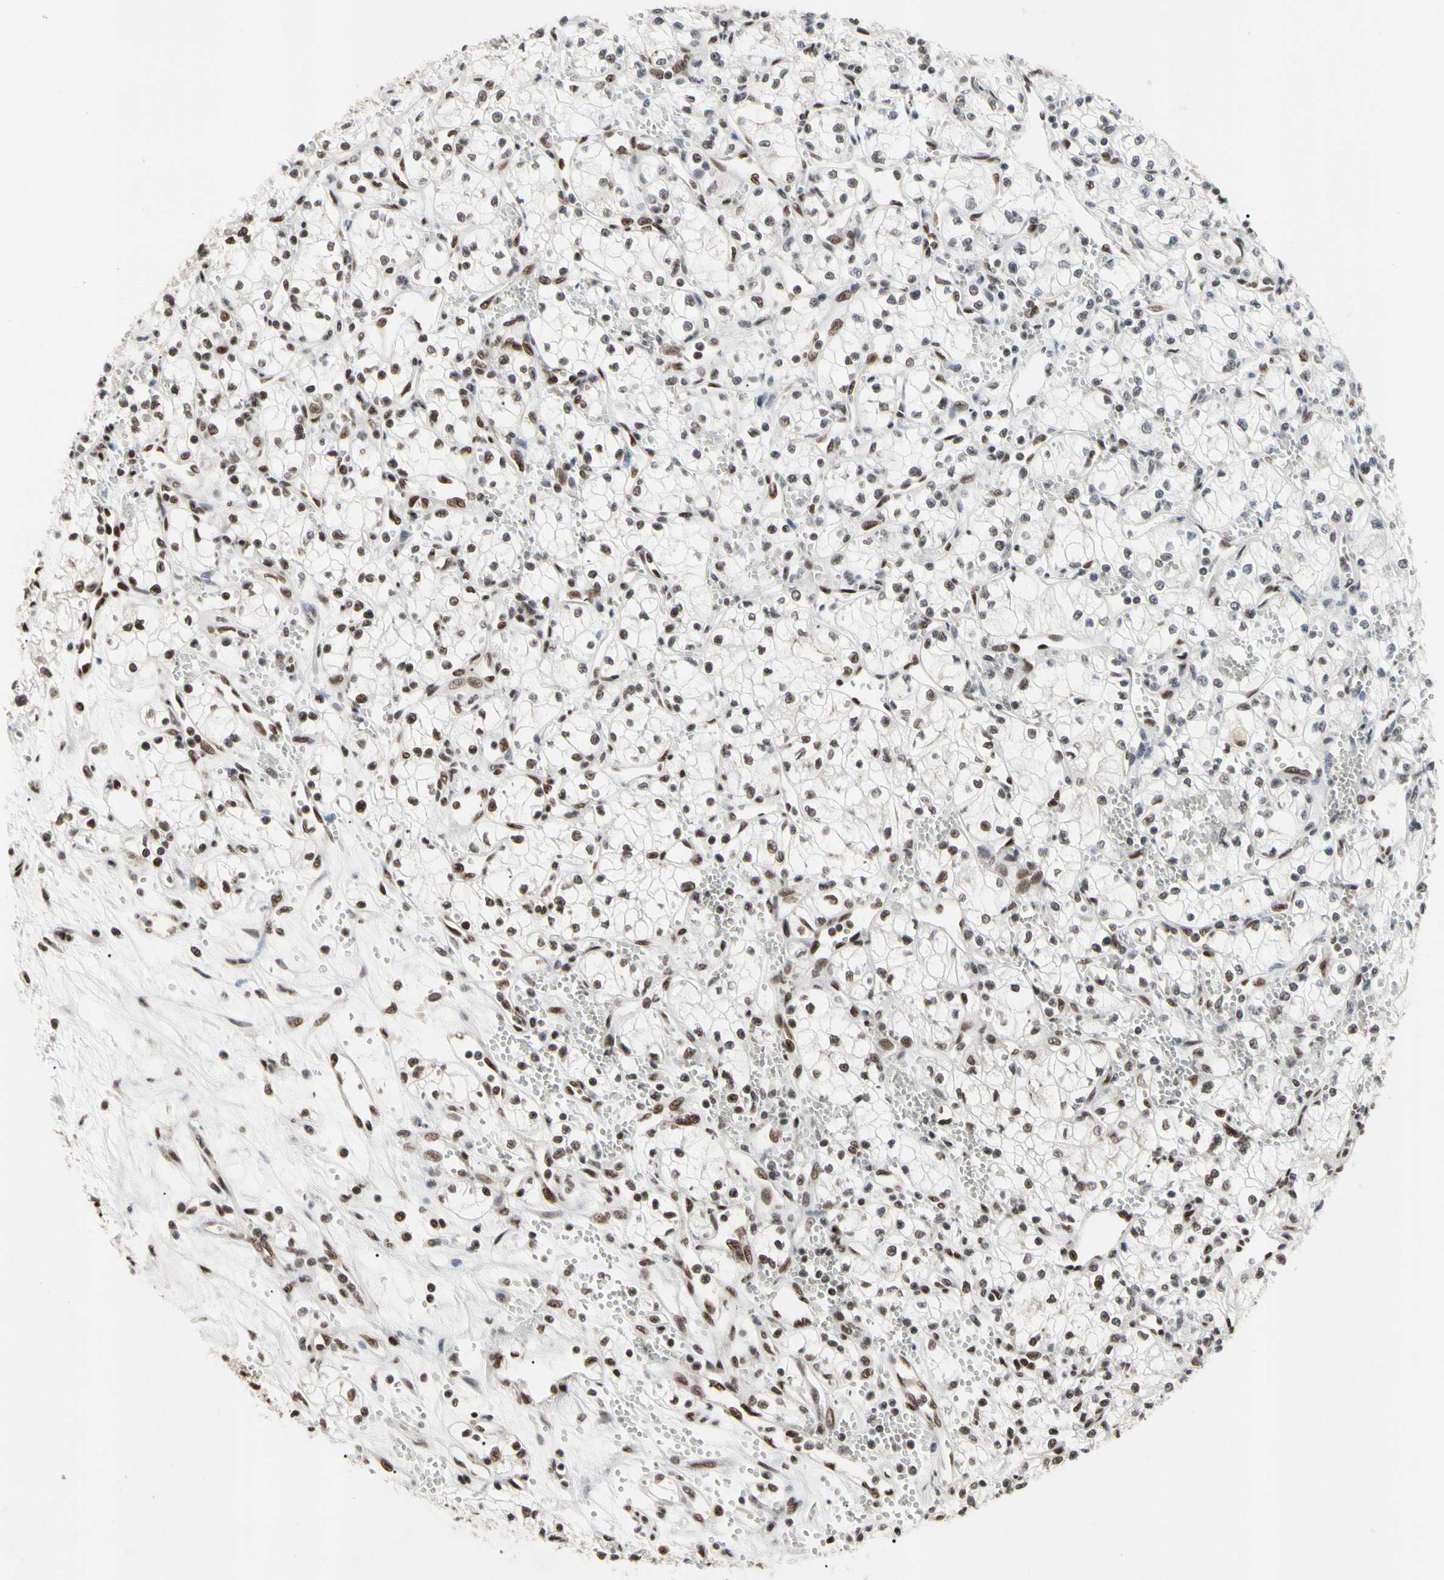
{"staining": {"intensity": "moderate", "quantity": ">75%", "location": "nuclear"}, "tissue": "renal cancer", "cell_type": "Tumor cells", "image_type": "cancer", "snomed": [{"axis": "morphology", "description": "Normal tissue, NOS"}, {"axis": "morphology", "description": "Adenocarcinoma, NOS"}, {"axis": "topography", "description": "Kidney"}], "caption": "Adenocarcinoma (renal) stained with a protein marker displays moderate staining in tumor cells.", "gene": "FAM98B", "patient": {"sex": "male", "age": 59}}